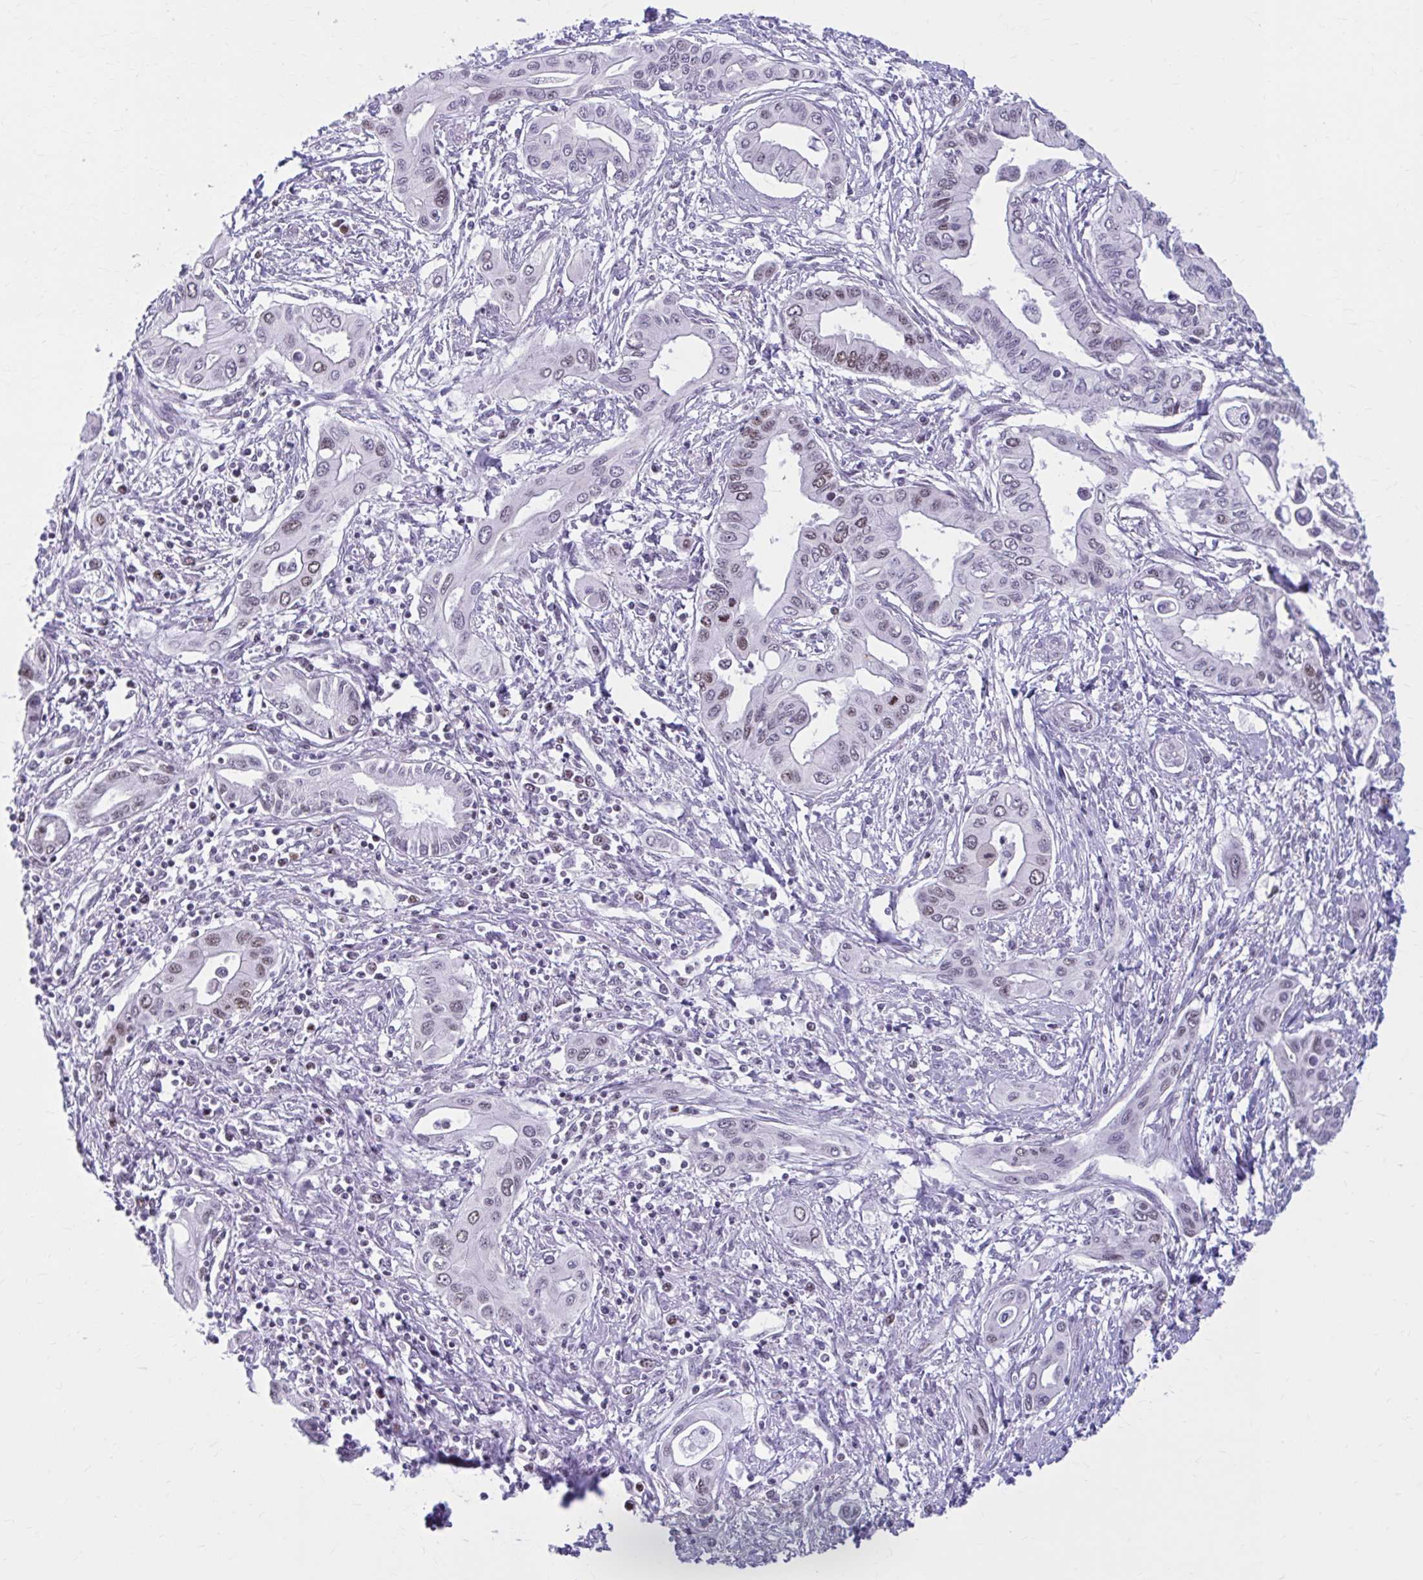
{"staining": {"intensity": "moderate", "quantity": "<25%", "location": "nuclear"}, "tissue": "pancreatic cancer", "cell_type": "Tumor cells", "image_type": "cancer", "snomed": [{"axis": "morphology", "description": "Adenocarcinoma, NOS"}, {"axis": "topography", "description": "Pancreas"}], "caption": "DAB immunohistochemical staining of pancreatic adenocarcinoma demonstrates moderate nuclear protein positivity in approximately <25% of tumor cells.", "gene": "PABIR1", "patient": {"sex": "female", "age": 62}}